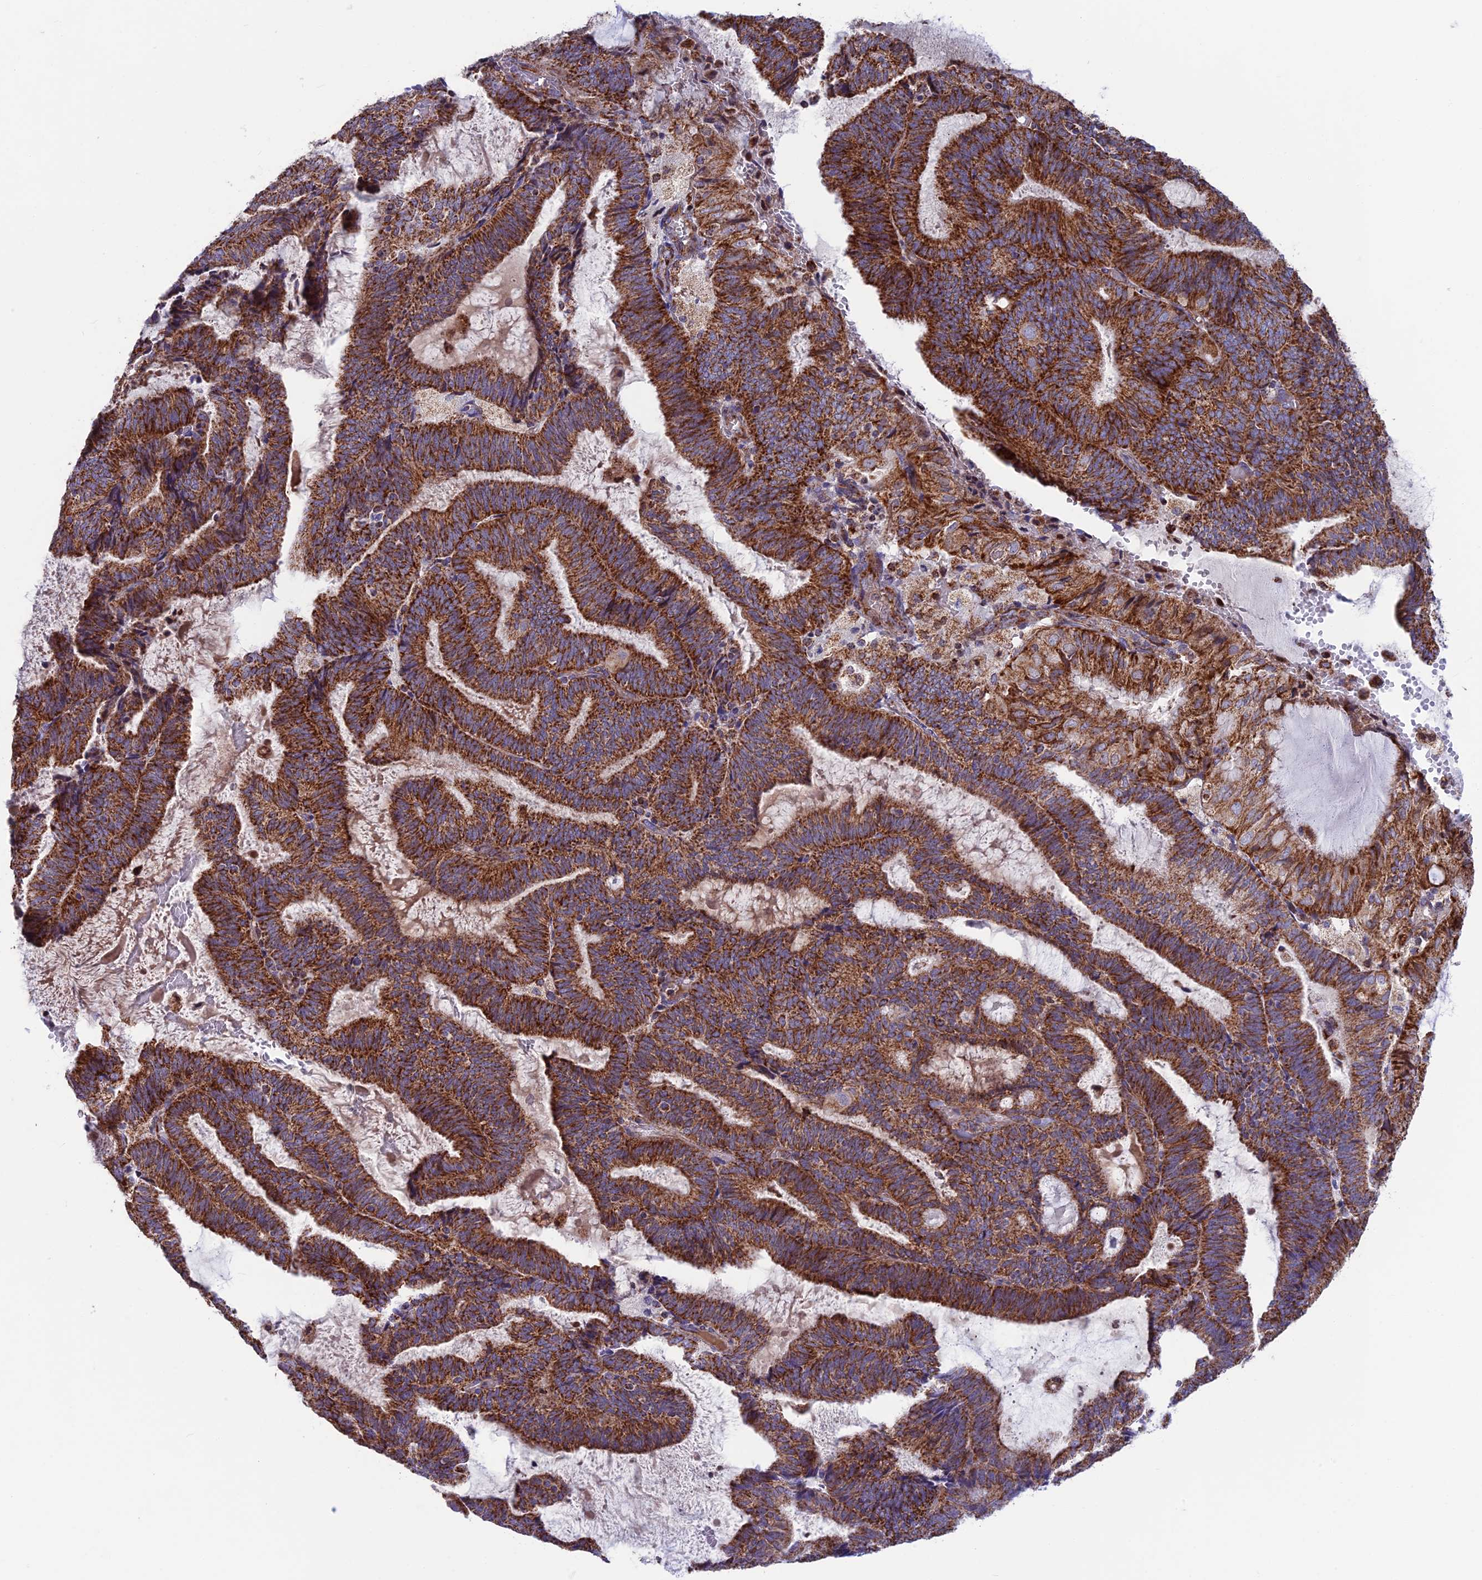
{"staining": {"intensity": "strong", "quantity": ">75%", "location": "cytoplasmic/membranous"}, "tissue": "endometrial cancer", "cell_type": "Tumor cells", "image_type": "cancer", "snomed": [{"axis": "morphology", "description": "Adenocarcinoma, NOS"}, {"axis": "topography", "description": "Endometrium"}], "caption": "This image shows endometrial cancer (adenocarcinoma) stained with immunohistochemistry (IHC) to label a protein in brown. The cytoplasmic/membranous of tumor cells show strong positivity for the protein. Nuclei are counter-stained blue.", "gene": "CS", "patient": {"sex": "female", "age": 81}}